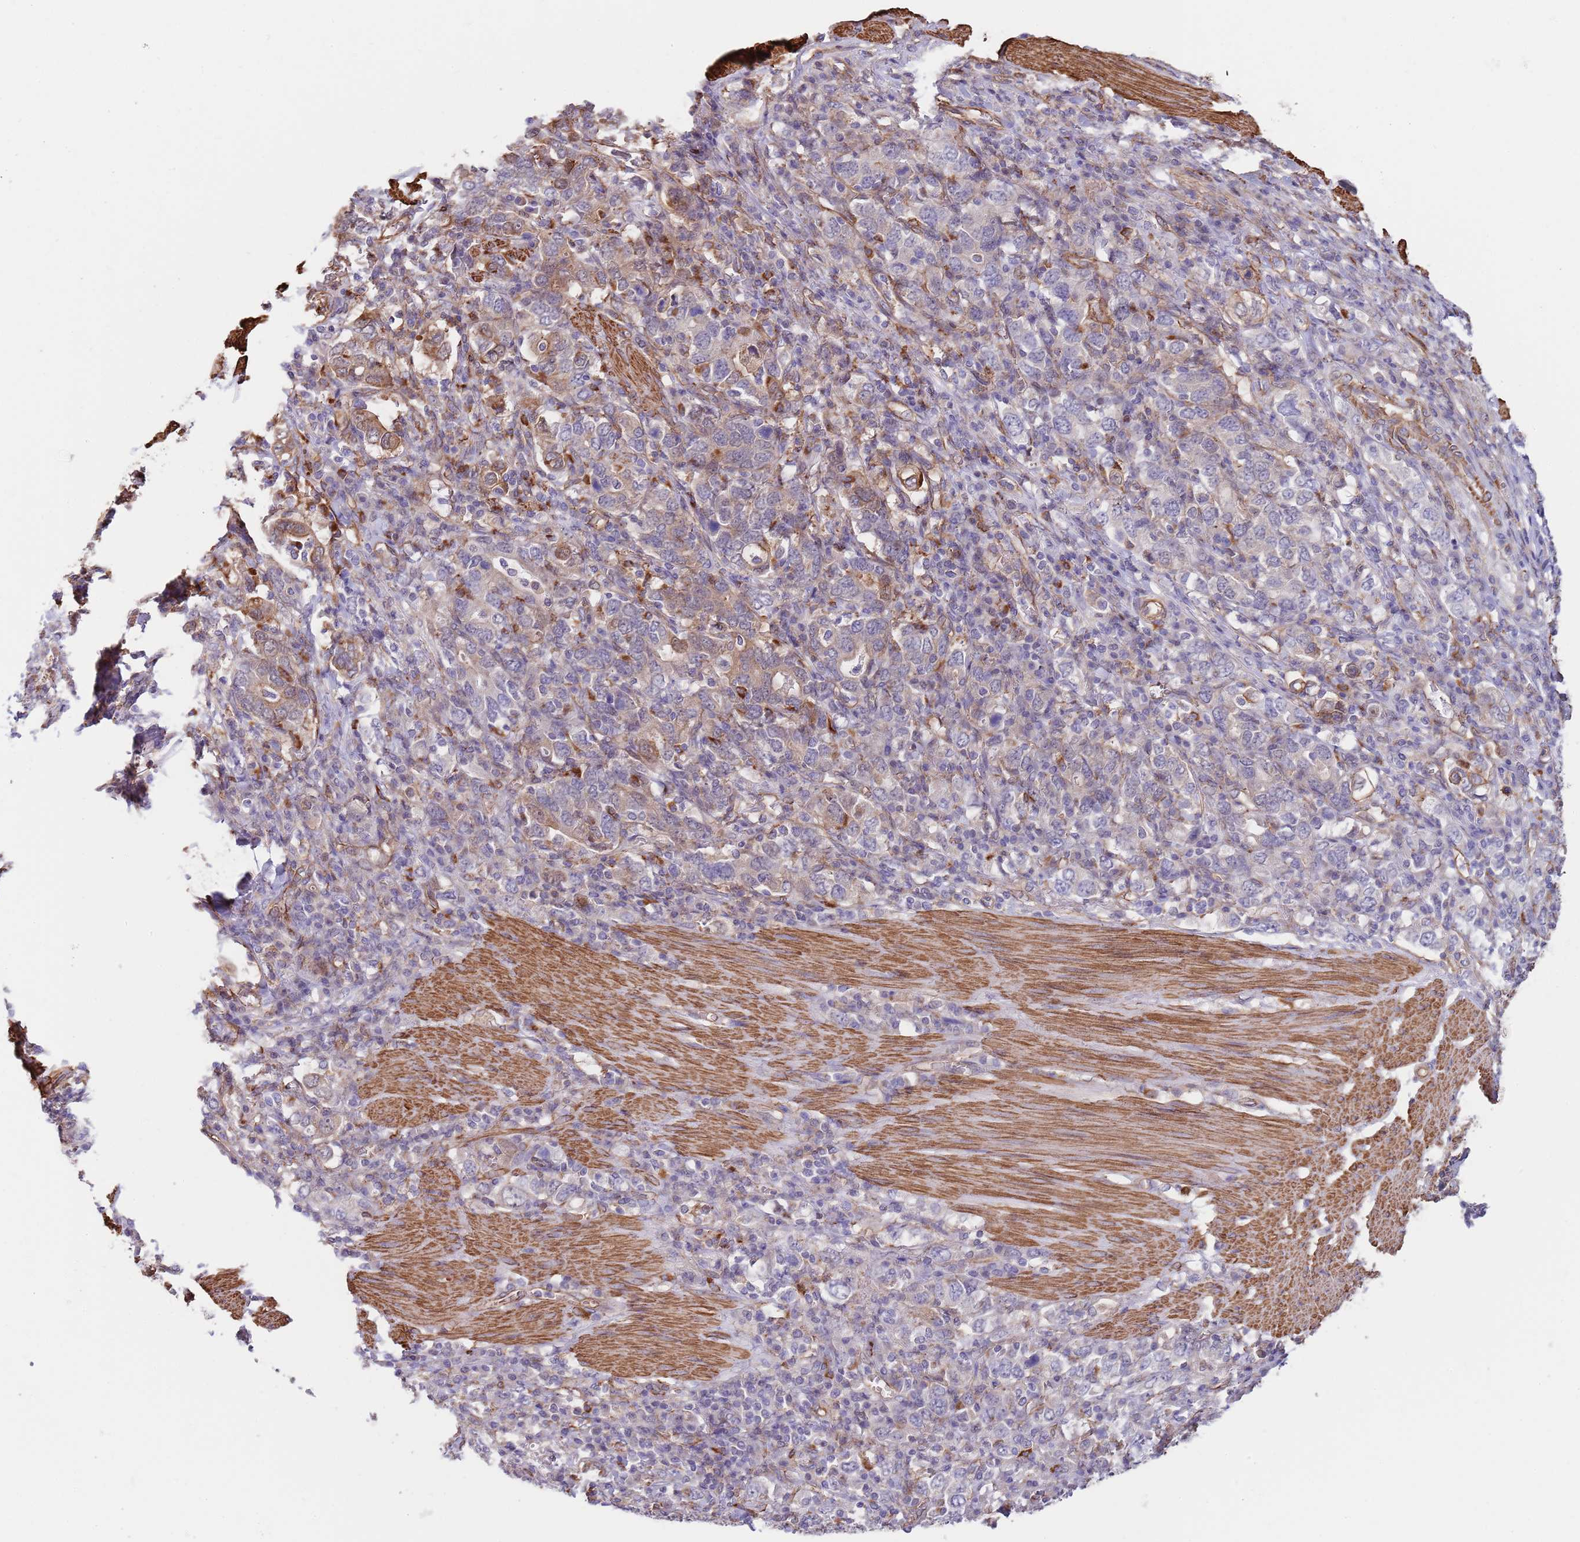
{"staining": {"intensity": "moderate", "quantity": "25%-75%", "location": "cytoplasmic/membranous"}, "tissue": "stomach cancer", "cell_type": "Tumor cells", "image_type": "cancer", "snomed": [{"axis": "morphology", "description": "Adenocarcinoma, NOS"}, {"axis": "topography", "description": "Stomach, upper"}, {"axis": "topography", "description": "Stomach"}], "caption": "Immunohistochemical staining of human stomach adenocarcinoma exhibits medium levels of moderate cytoplasmic/membranous protein positivity in approximately 25%-75% of tumor cells.", "gene": "BPNT1", "patient": {"sex": "male", "age": 62}}